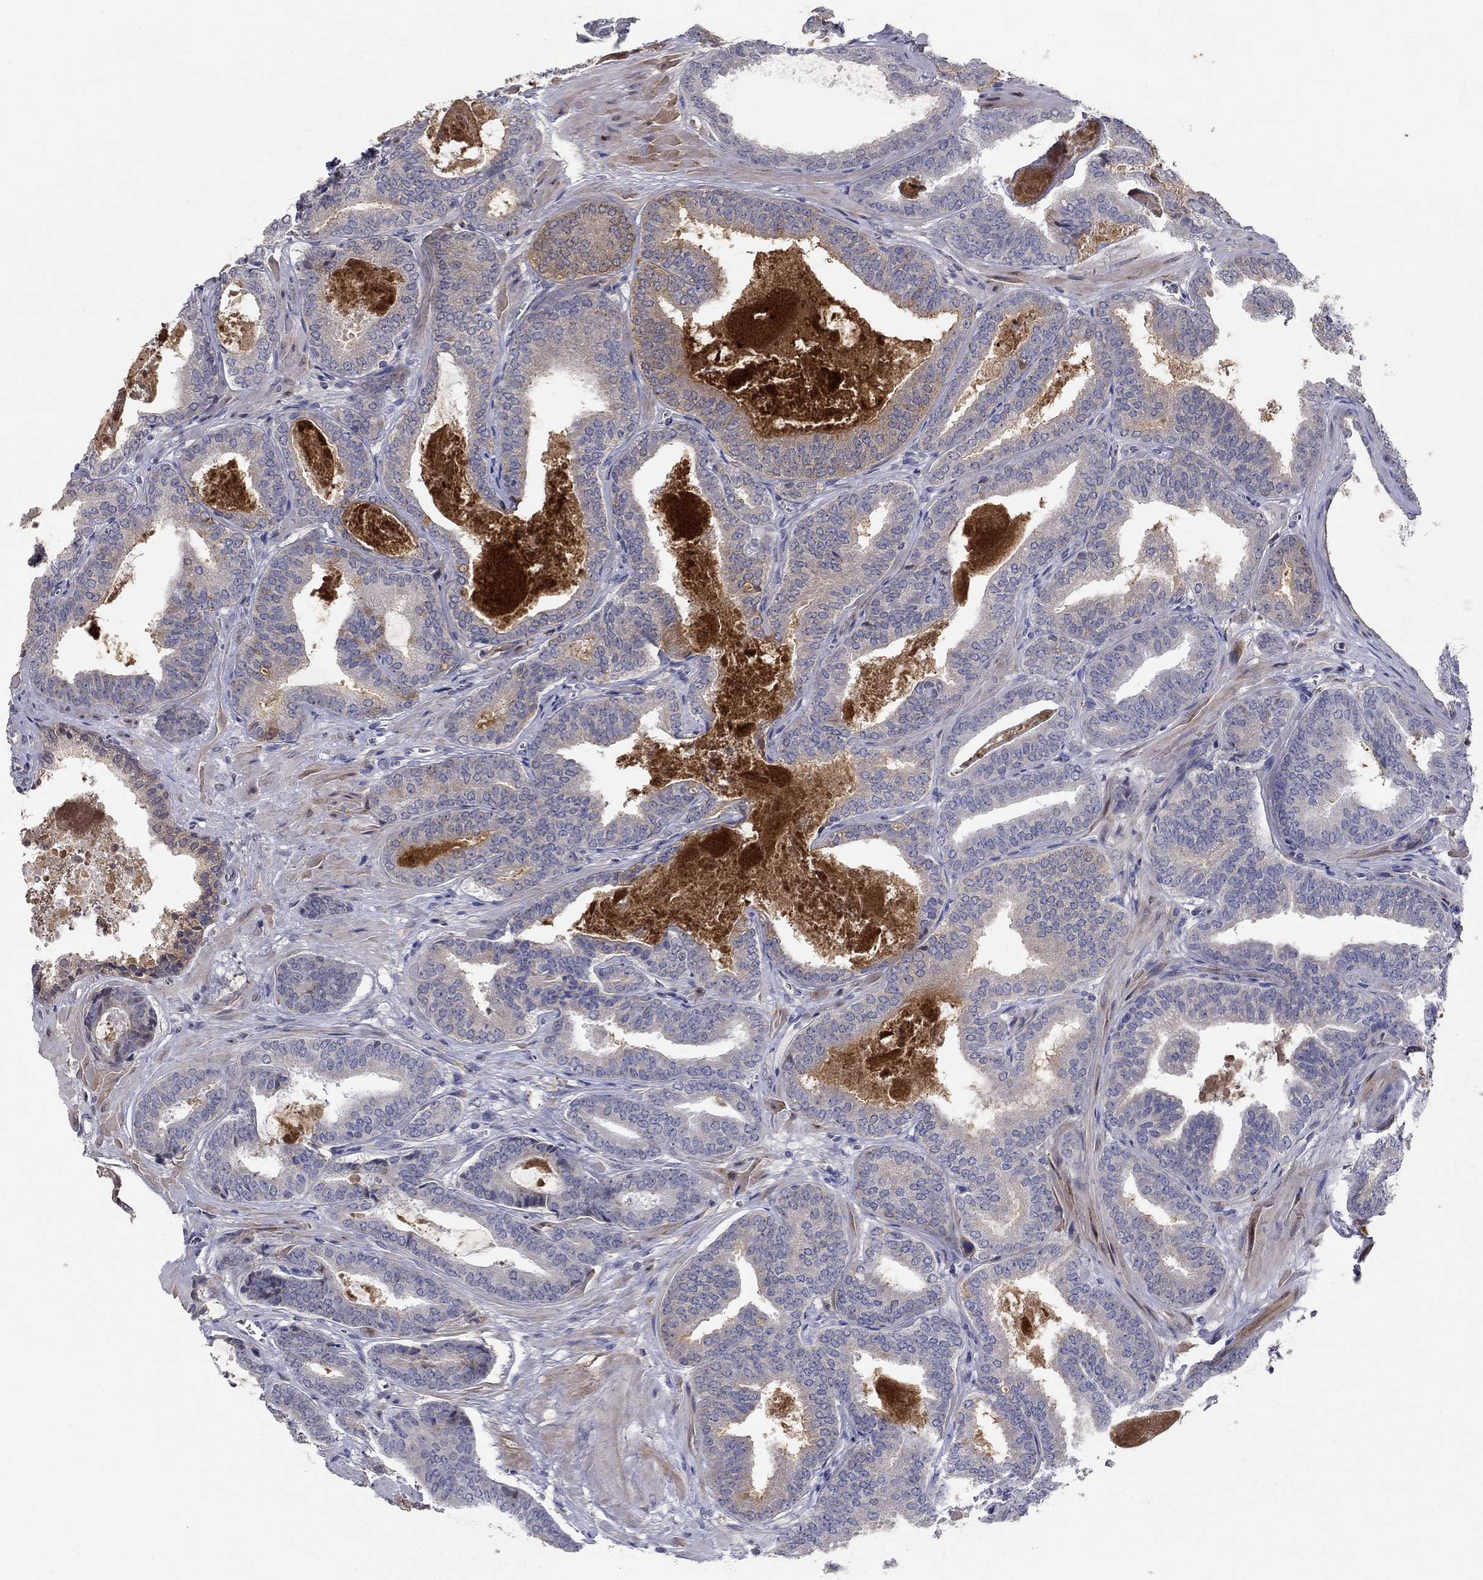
{"staining": {"intensity": "negative", "quantity": "none", "location": "none"}, "tissue": "prostate cancer", "cell_type": "Tumor cells", "image_type": "cancer", "snomed": [{"axis": "morphology", "description": "Adenocarcinoma, NOS"}, {"axis": "topography", "description": "Prostate"}], "caption": "High magnification brightfield microscopy of adenocarcinoma (prostate) stained with DAB (brown) and counterstained with hematoxylin (blue): tumor cells show no significant staining.", "gene": "PTGDS", "patient": {"sex": "male", "age": 63}}